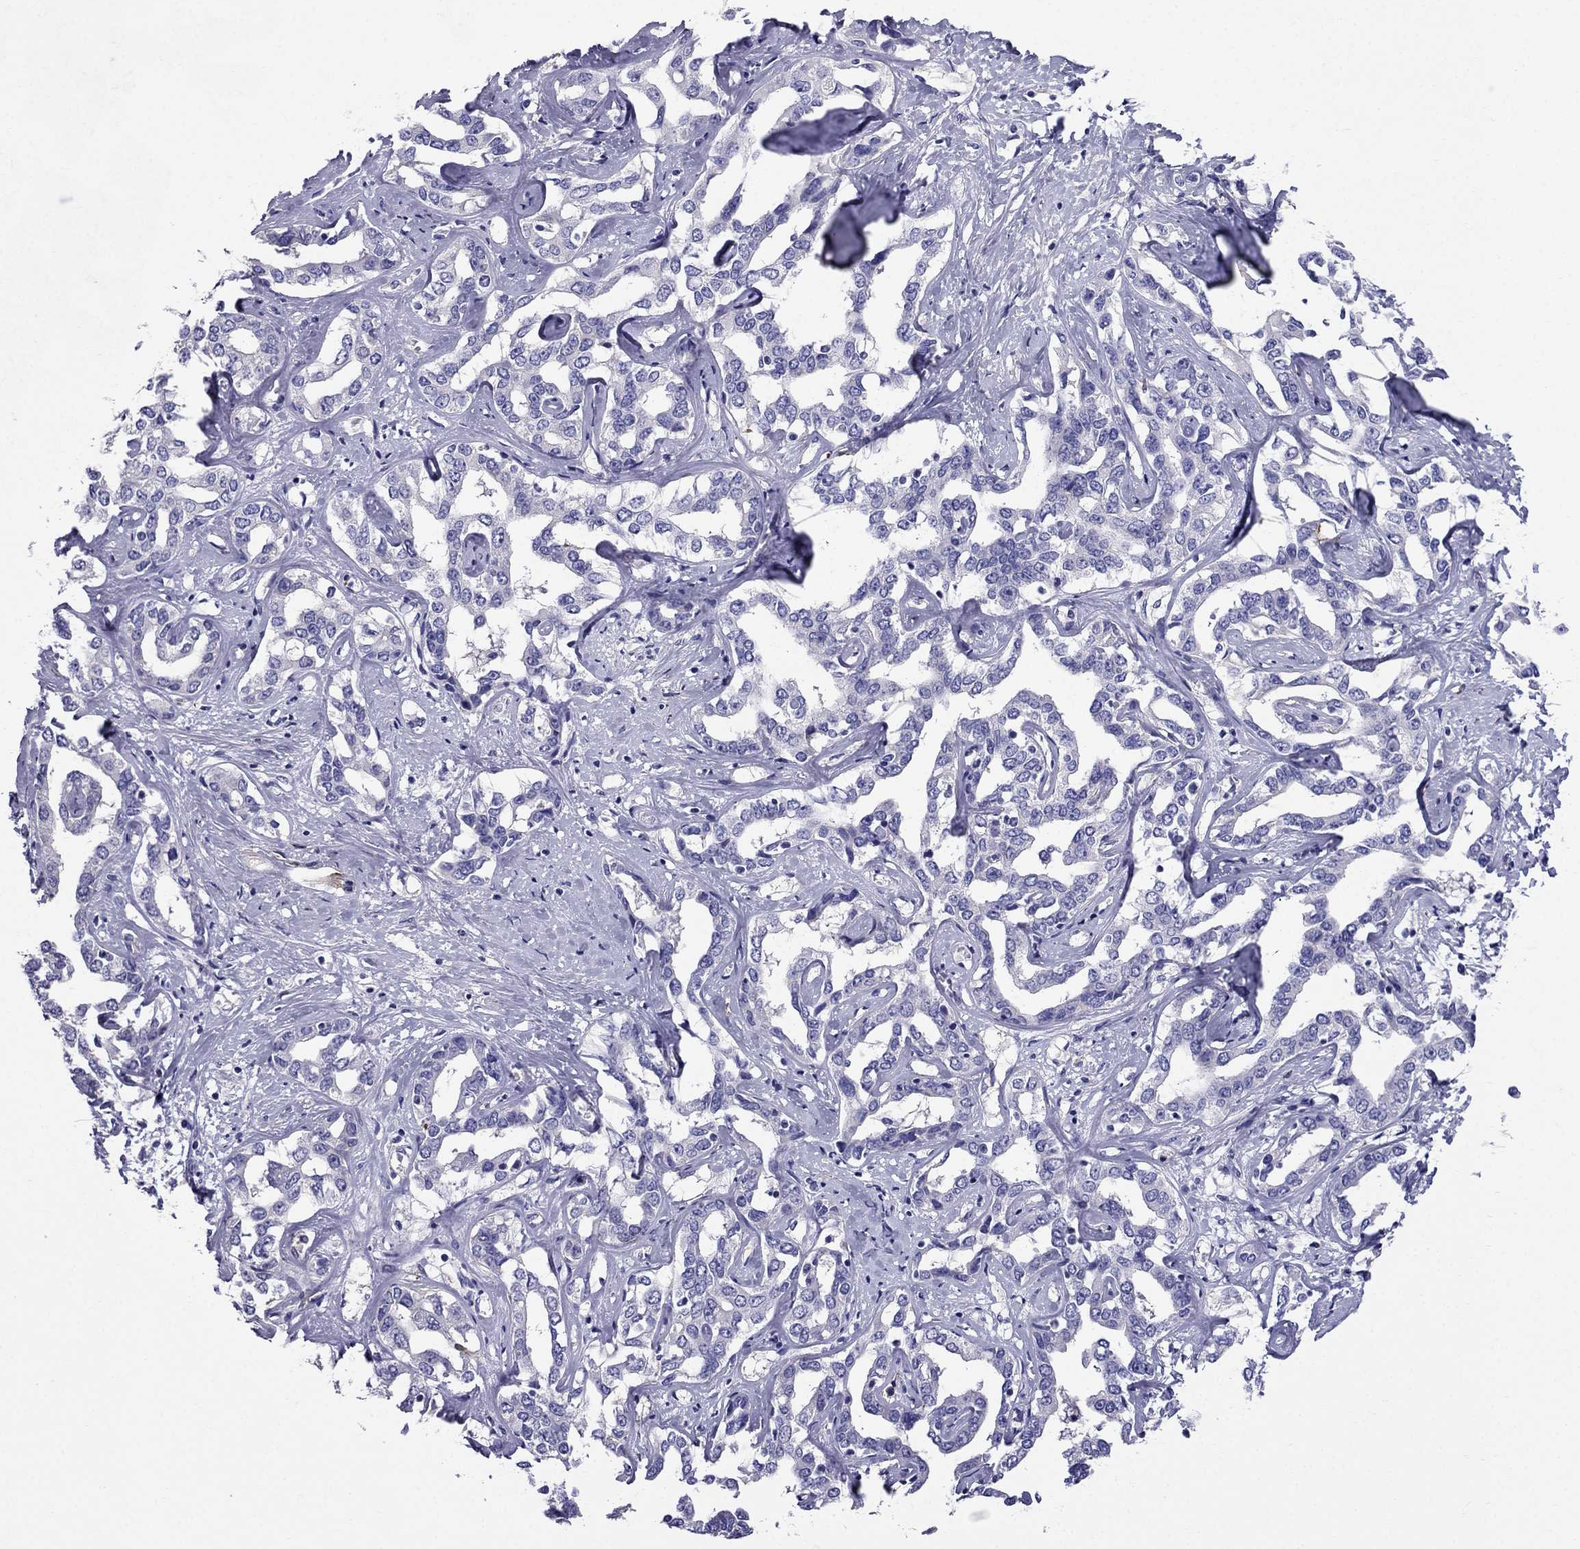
{"staining": {"intensity": "negative", "quantity": "none", "location": "none"}, "tissue": "liver cancer", "cell_type": "Tumor cells", "image_type": "cancer", "snomed": [{"axis": "morphology", "description": "Cholangiocarcinoma"}, {"axis": "topography", "description": "Liver"}], "caption": "High power microscopy image of an immunohistochemistry histopathology image of liver cancer (cholangiocarcinoma), revealing no significant expression in tumor cells.", "gene": "GPR50", "patient": {"sex": "male", "age": 59}}